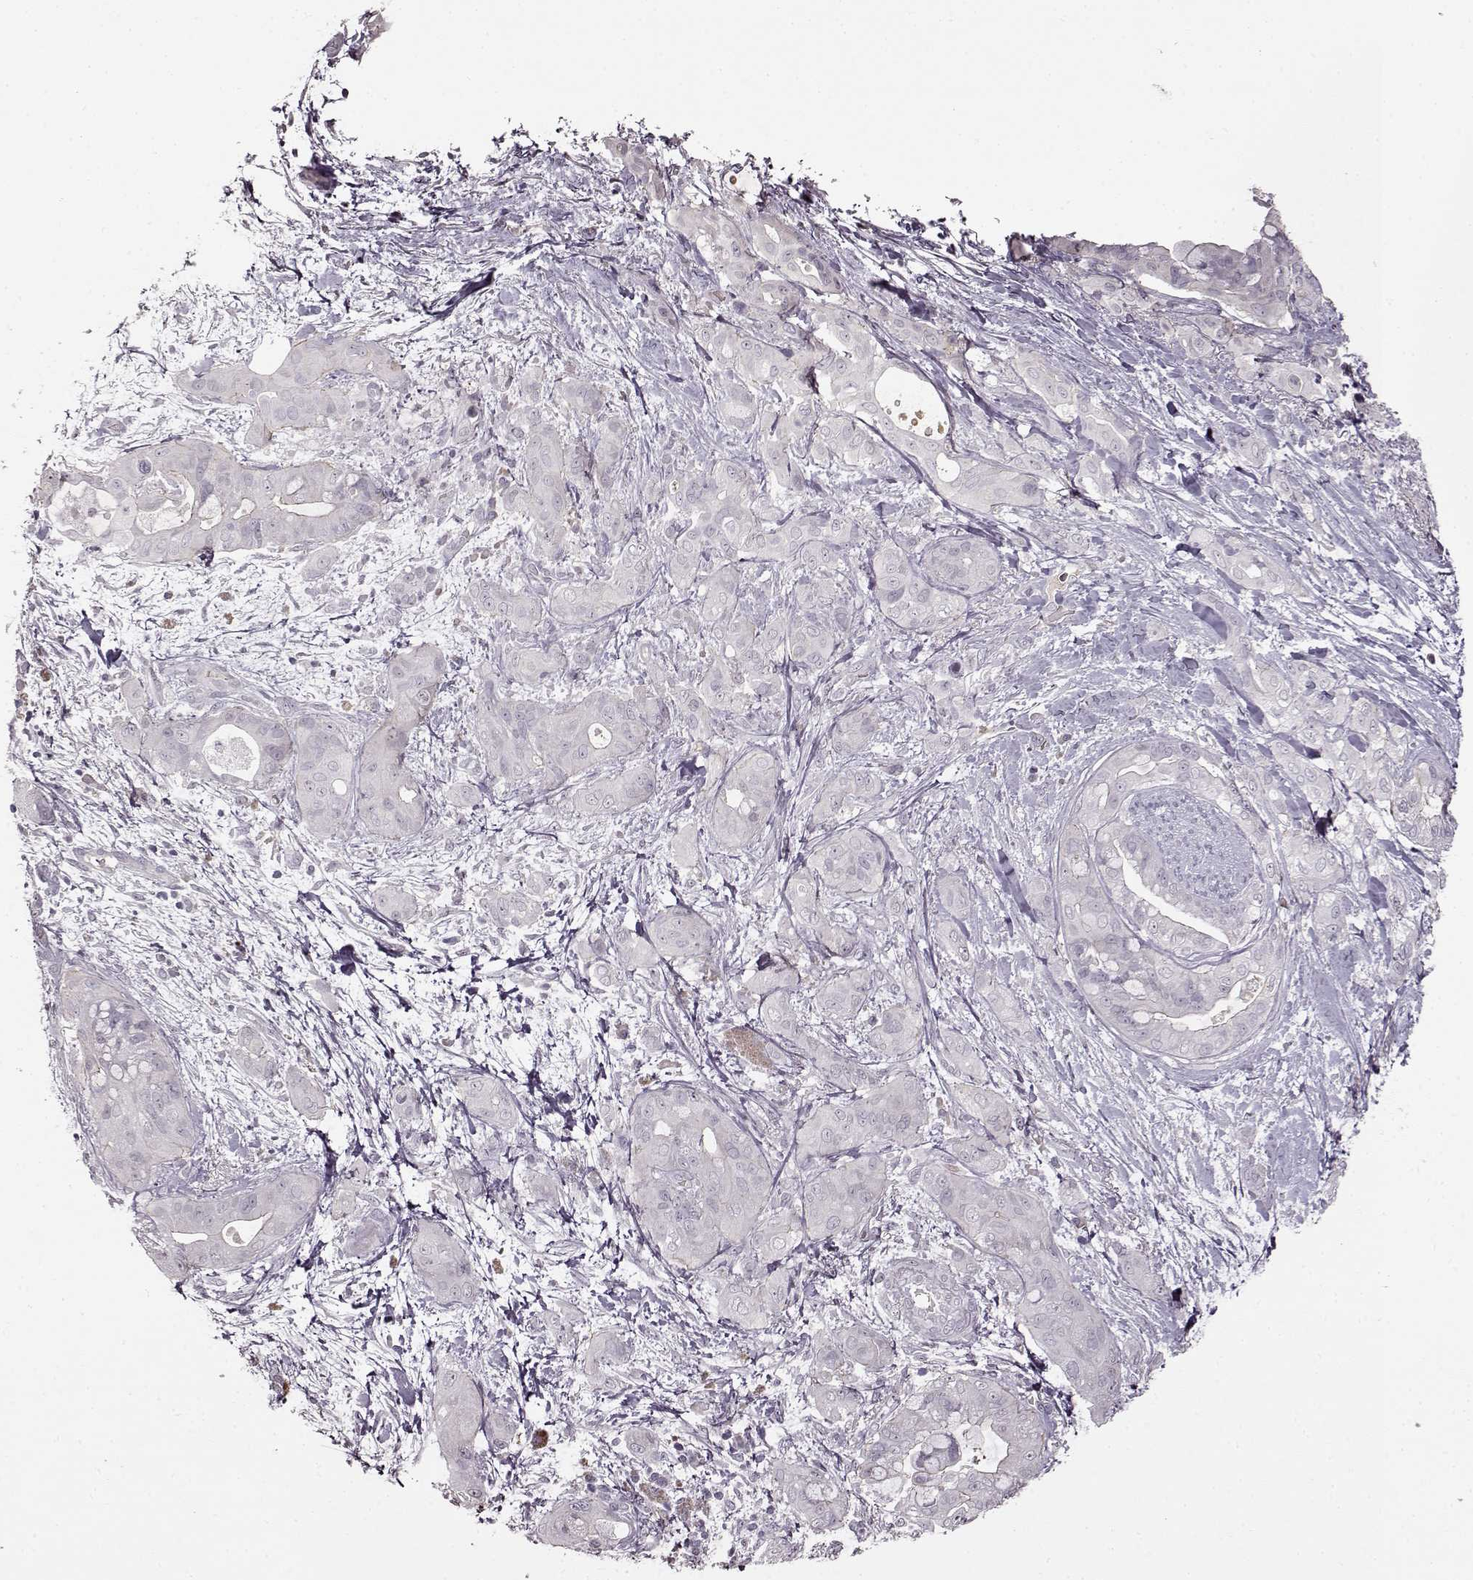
{"staining": {"intensity": "negative", "quantity": "none", "location": "none"}, "tissue": "pancreatic cancer", "cell_type": "Tumor cells", "image_type": "cancer", "snomed": [{"axis": "morphology", "description": "Adenocarcinoma, NOS"}, {"axis": "topography", "description": "Pancreas"}], "caption": "Immunohistochemical staining of pancreatic cancer (adenocarcinoma) exhibits no significant expression in tumor cells.", "gene": "CNGA3", "patient": {"sex": "male", "age": 71}}